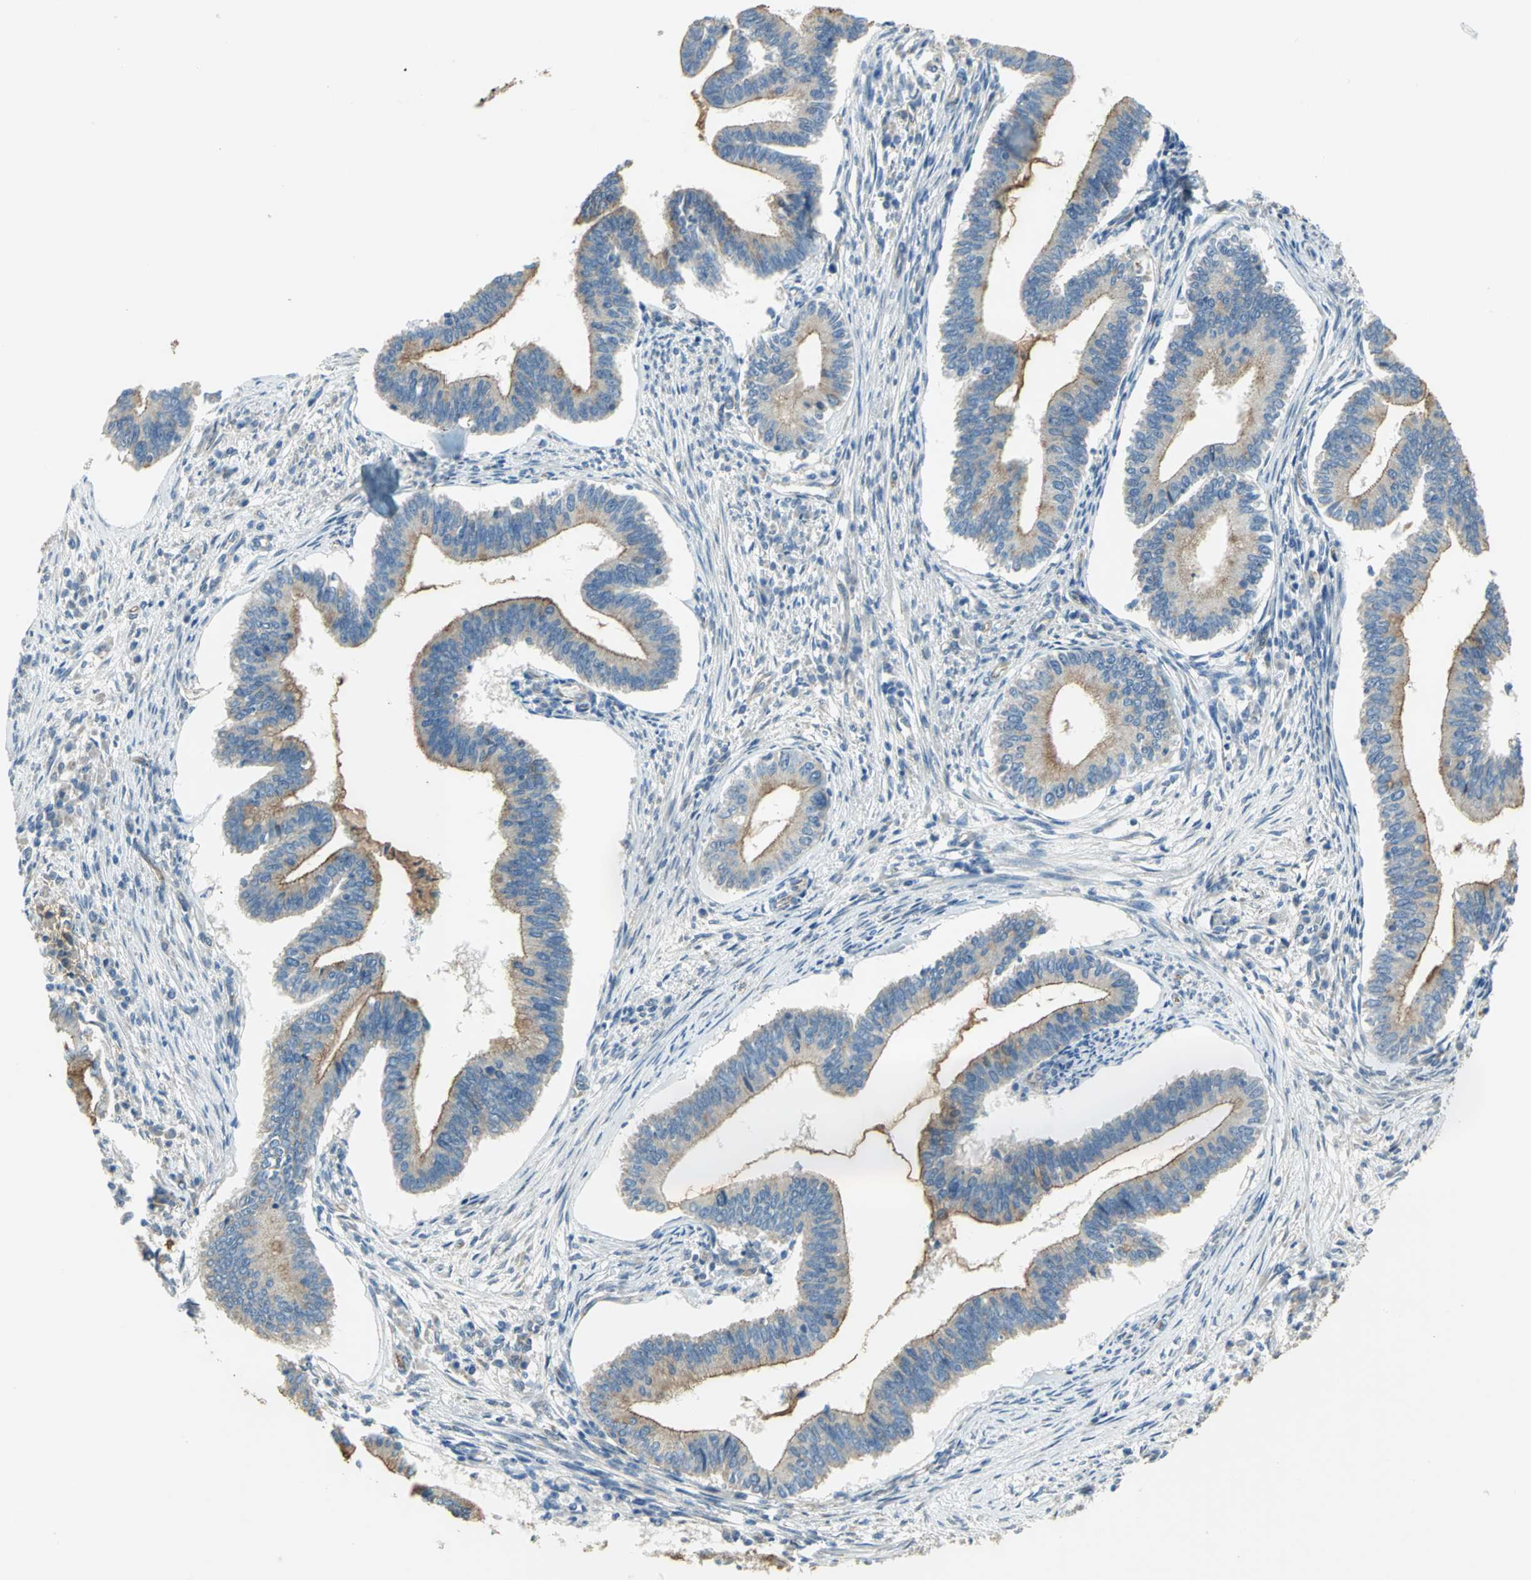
{"staining": {"intensity": "moderate", "quantity": "25%-75%", "location": "cytoplasmic/membranous"}, "tissue": "cervical cancer", "cell_type": "Tumor cells", "image_type": "cancer", "snomed": [{"axis": "morphology", "description": "Adenocarcinoma, NOS"}, {"axis": "topography", "description": "Cervix"}], "caption": "Tumor cells display medium levels of moderate cytoplasmic/membranous staining in about 25%-75% of cells in human cervical cancer.", "gene": "HTR1F", "patient": {"sex": "female", "age": 36}}